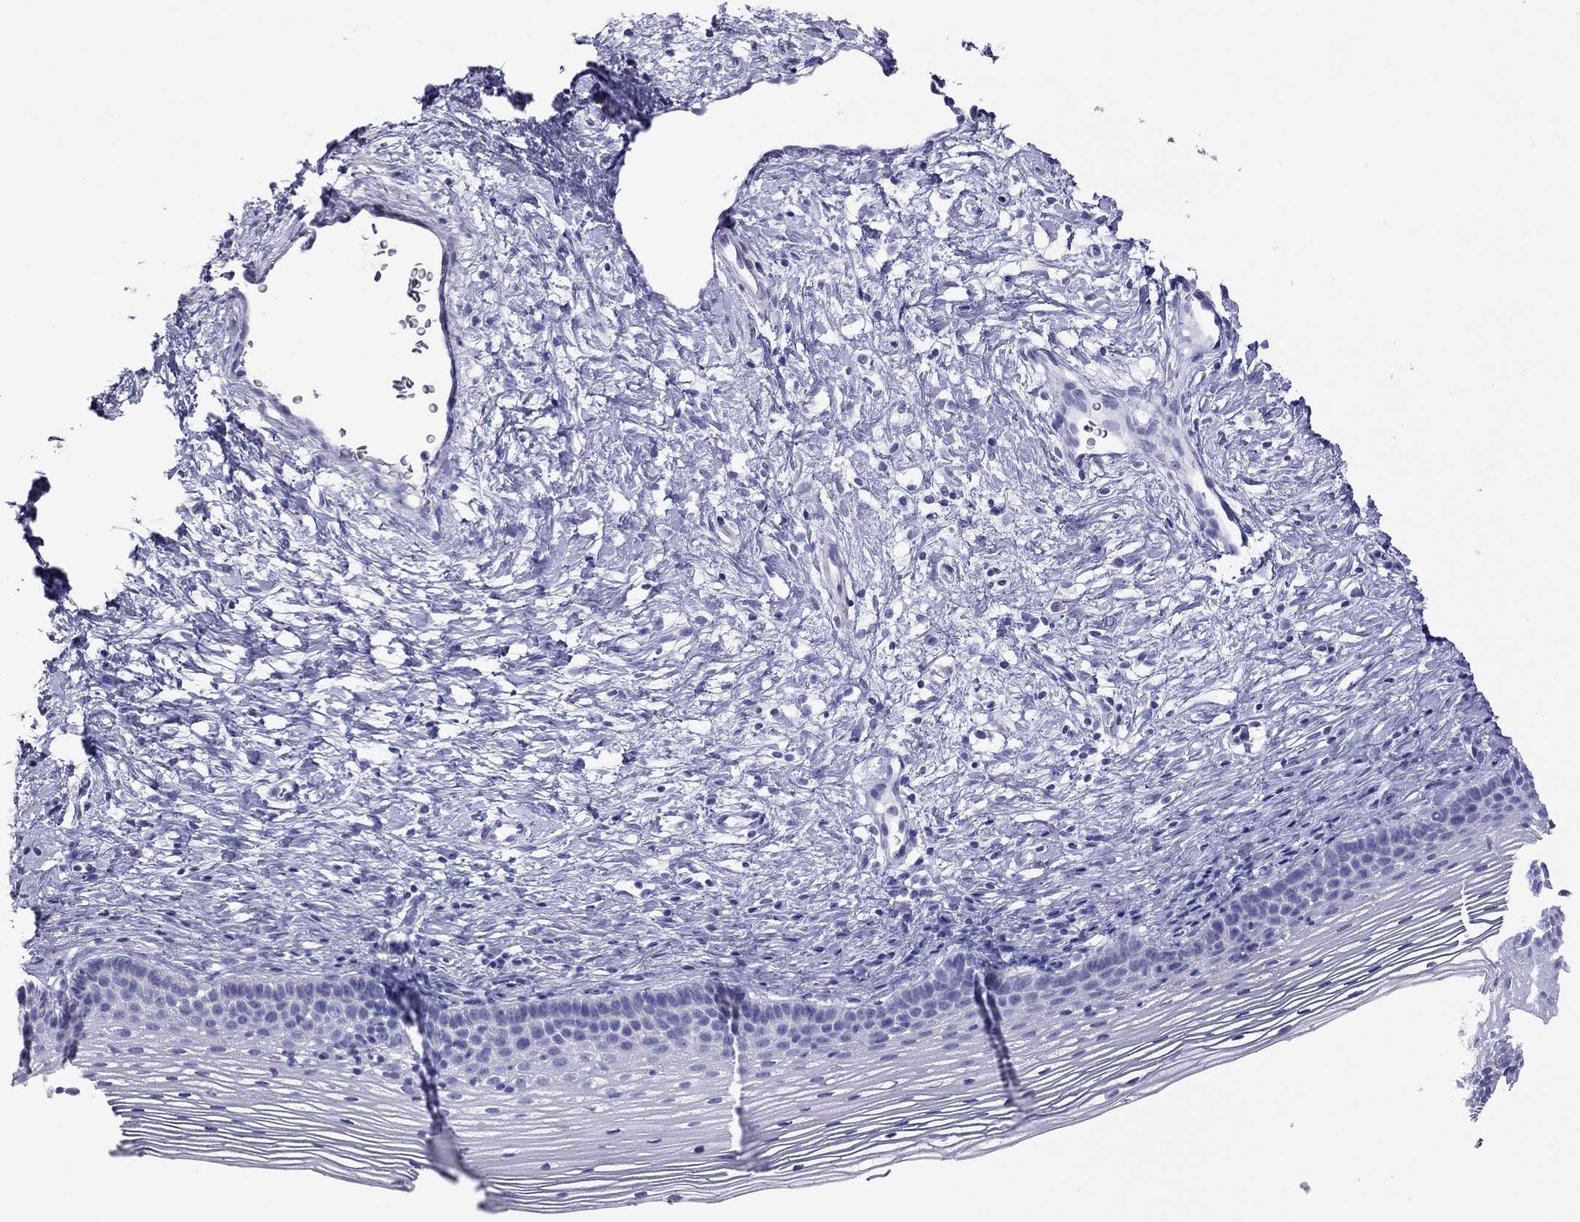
{"staining": {"intensity": "negative", "quantity": "none", "location": "none"}, "tissue": "cervix", "cell_type": "Glandular cells", "image_type": "normal", "snomed": [{"axis": "morphology", "description": "Normal tissue, NOS"}, {"axis": "topography", "description": "Cervix"}], "caption": "The IHC histopathology image has no significant staining in glandular cells of cervix.", "gene": "STAG3", "patient": {"sex": "female", "age": 39}}